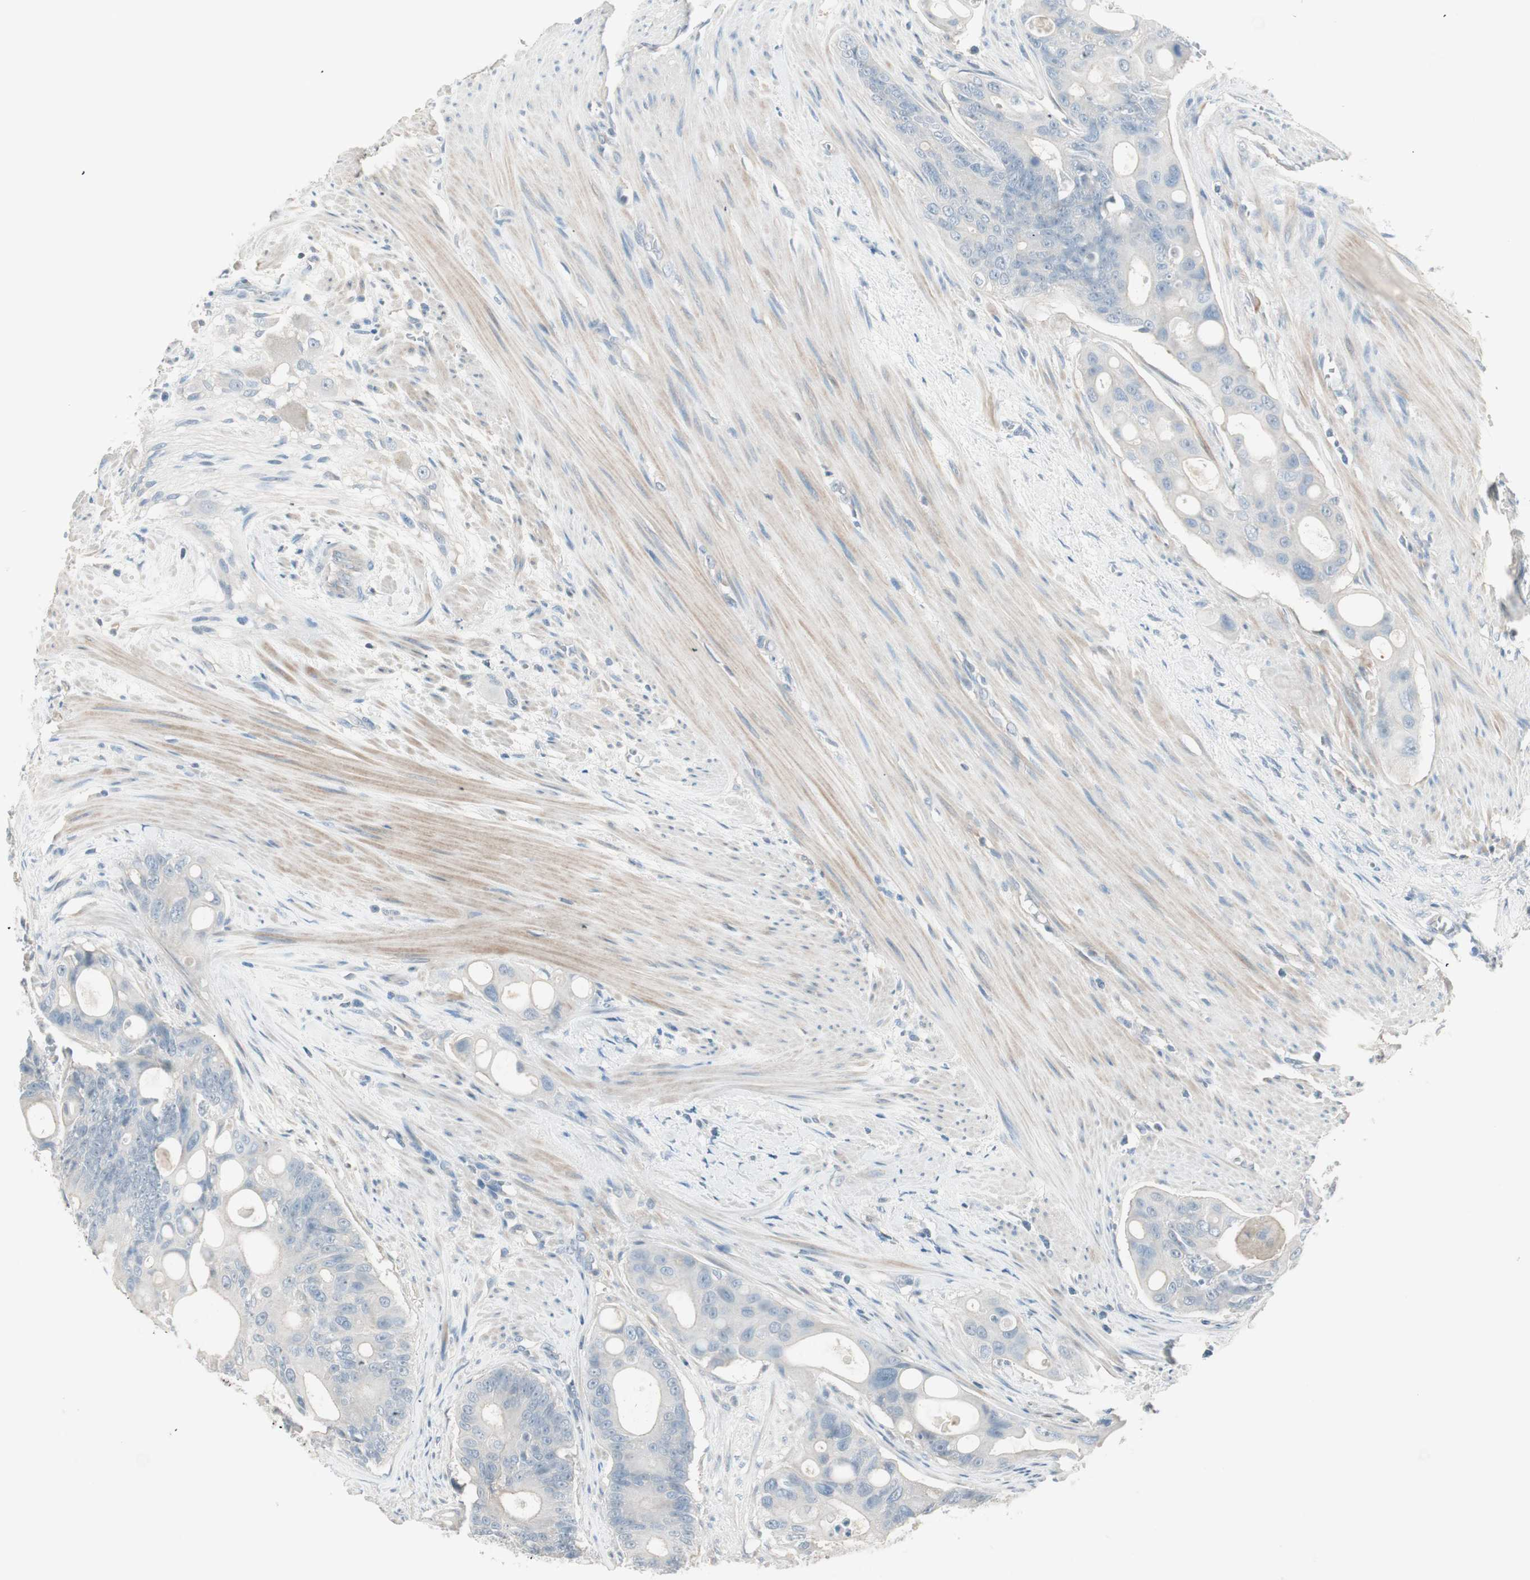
{"staining": {"intensity": "negative", "quantity": "none", "location": "none"}, "tissue": "colorectal cancer", "cell_type": "Tumor cells", "image_type": "cancer", "snomed": [{"axis": "morphology", "description": "Adenocarcinoma, NOS"}, {"axis": "topography", "description": "Colon"}], "caption": "Immunohistochemical staining of human colorectal adenocarcinoma reveals no significant staining in tumor cells.", "gene": "ITLN2", "patient": {"sex": "female", "age": 57}}